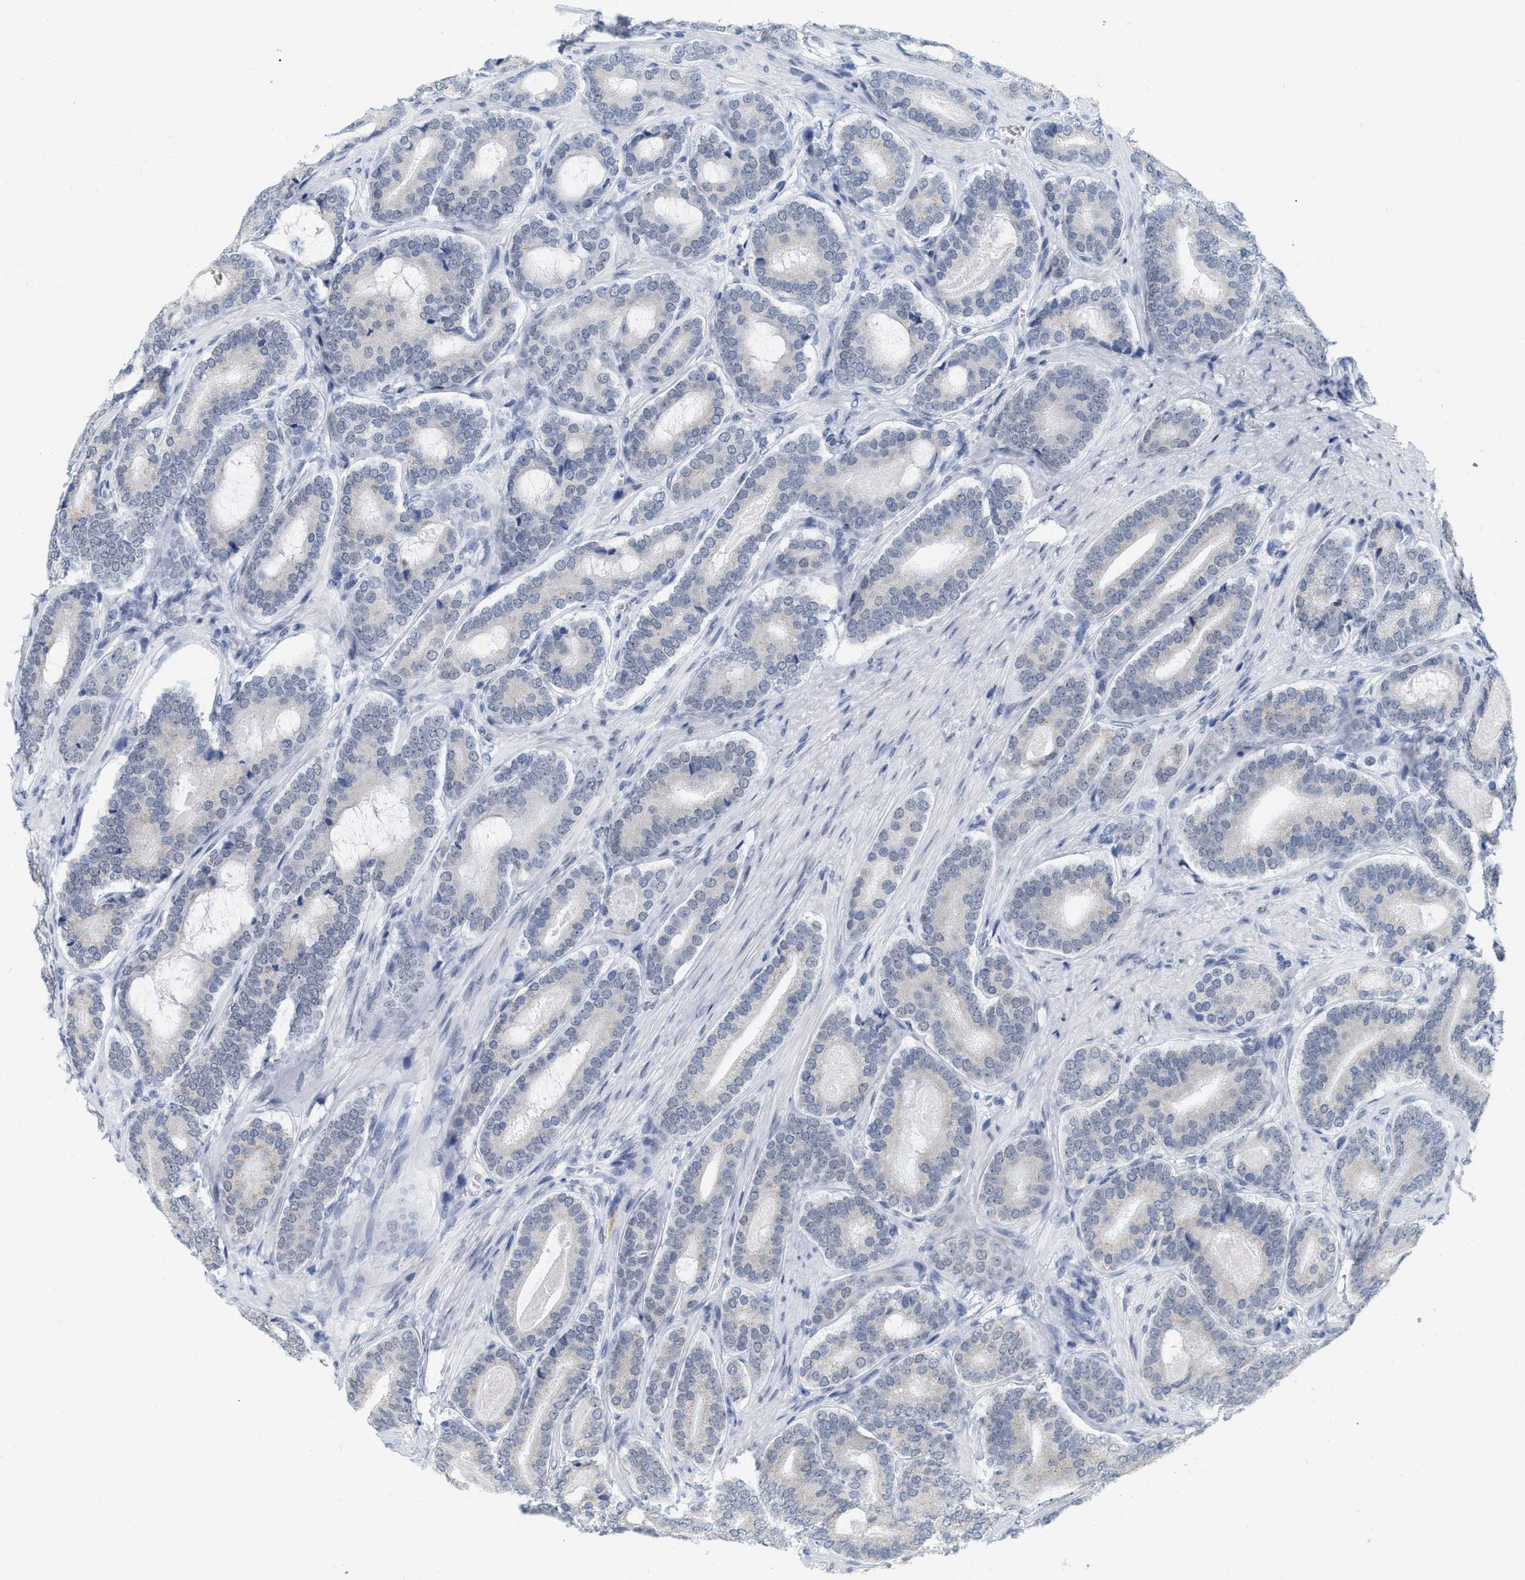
{"staining": {"intensity": "negative", "quantity": "none", "location": "none"}, "tissue": "prostate cancer", "cell_type": "Tumor cells", "image_type": "cancer", "snomed": [{"axis": "morphology", "description": "Adenocarcinoma, High grade"}, {"axis": "topography", "description": "Prostate"}], "caption": "IHC micrograph of neoplastic tissue: adenocarcinoma (high-grade) (prostate) stained with DAB displays no significant protein staining in tumor cells.", "gene": "XIRP1", "patient": {"sex": "male", "age": 60}}